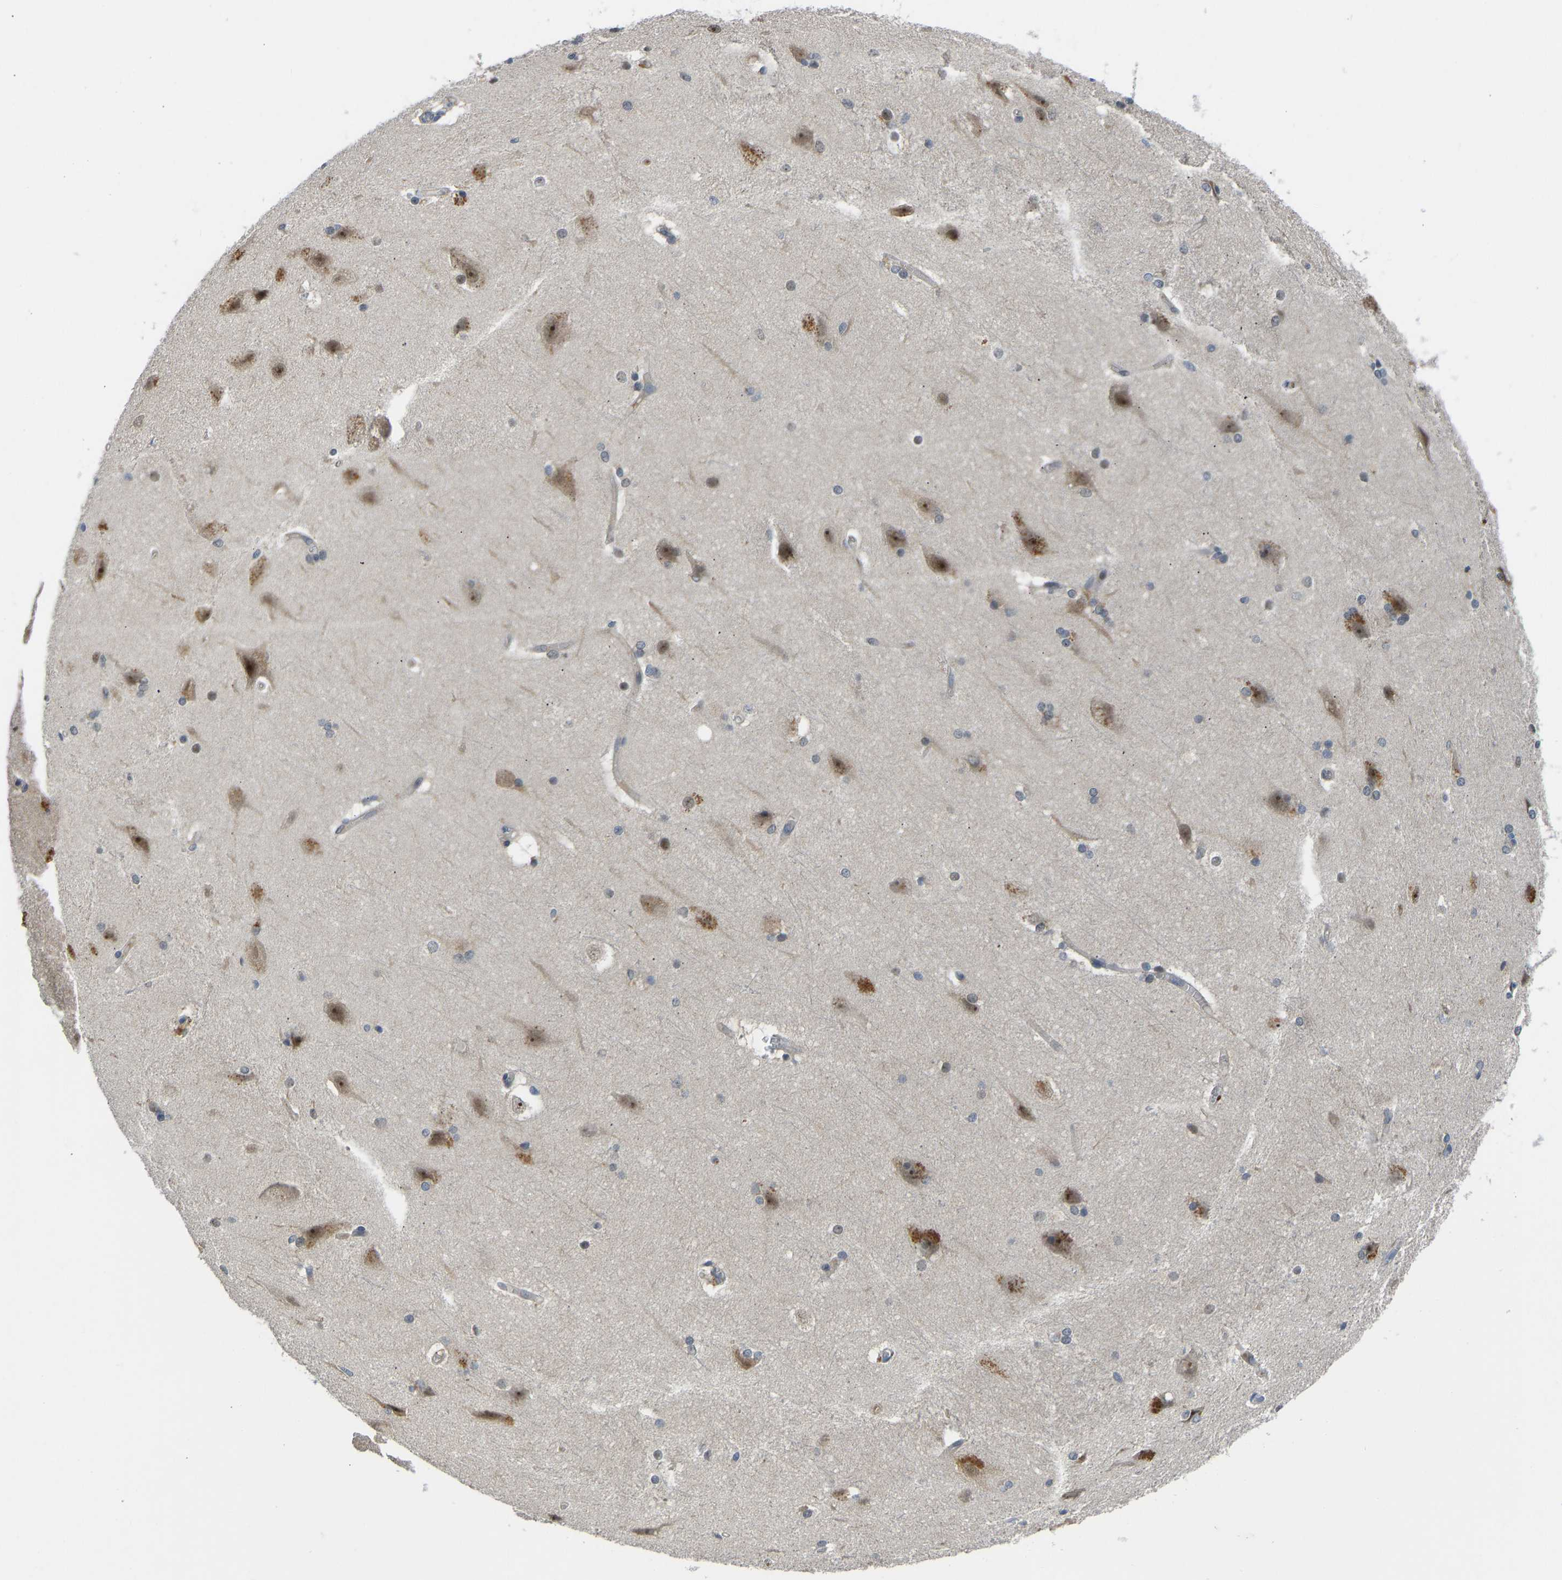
{"staining": {"intensity": "negative", "quantity": "none", "location": "none"}, "tissue": "cerebral cortex", "cell_type": "Endothelial cells", "image_type": "normal", "snomed": [{"axis": "morphology", "description": "Normal tissue, NOS"}, {"axis": "topography", "description": "Cerebral cortex"}, {"axis": "topography", "description": "Hippocampus"}], "caption": "Immunohistochemistry image of unremarkable cerebral cortex: cerebral cortex stained with DAB (3,3'-diaminobenzidine) exhibits no significant protein positivity in endothelial cells.", "gene": "ZNF251", "patient": {"sex": "female", "age": 19}}